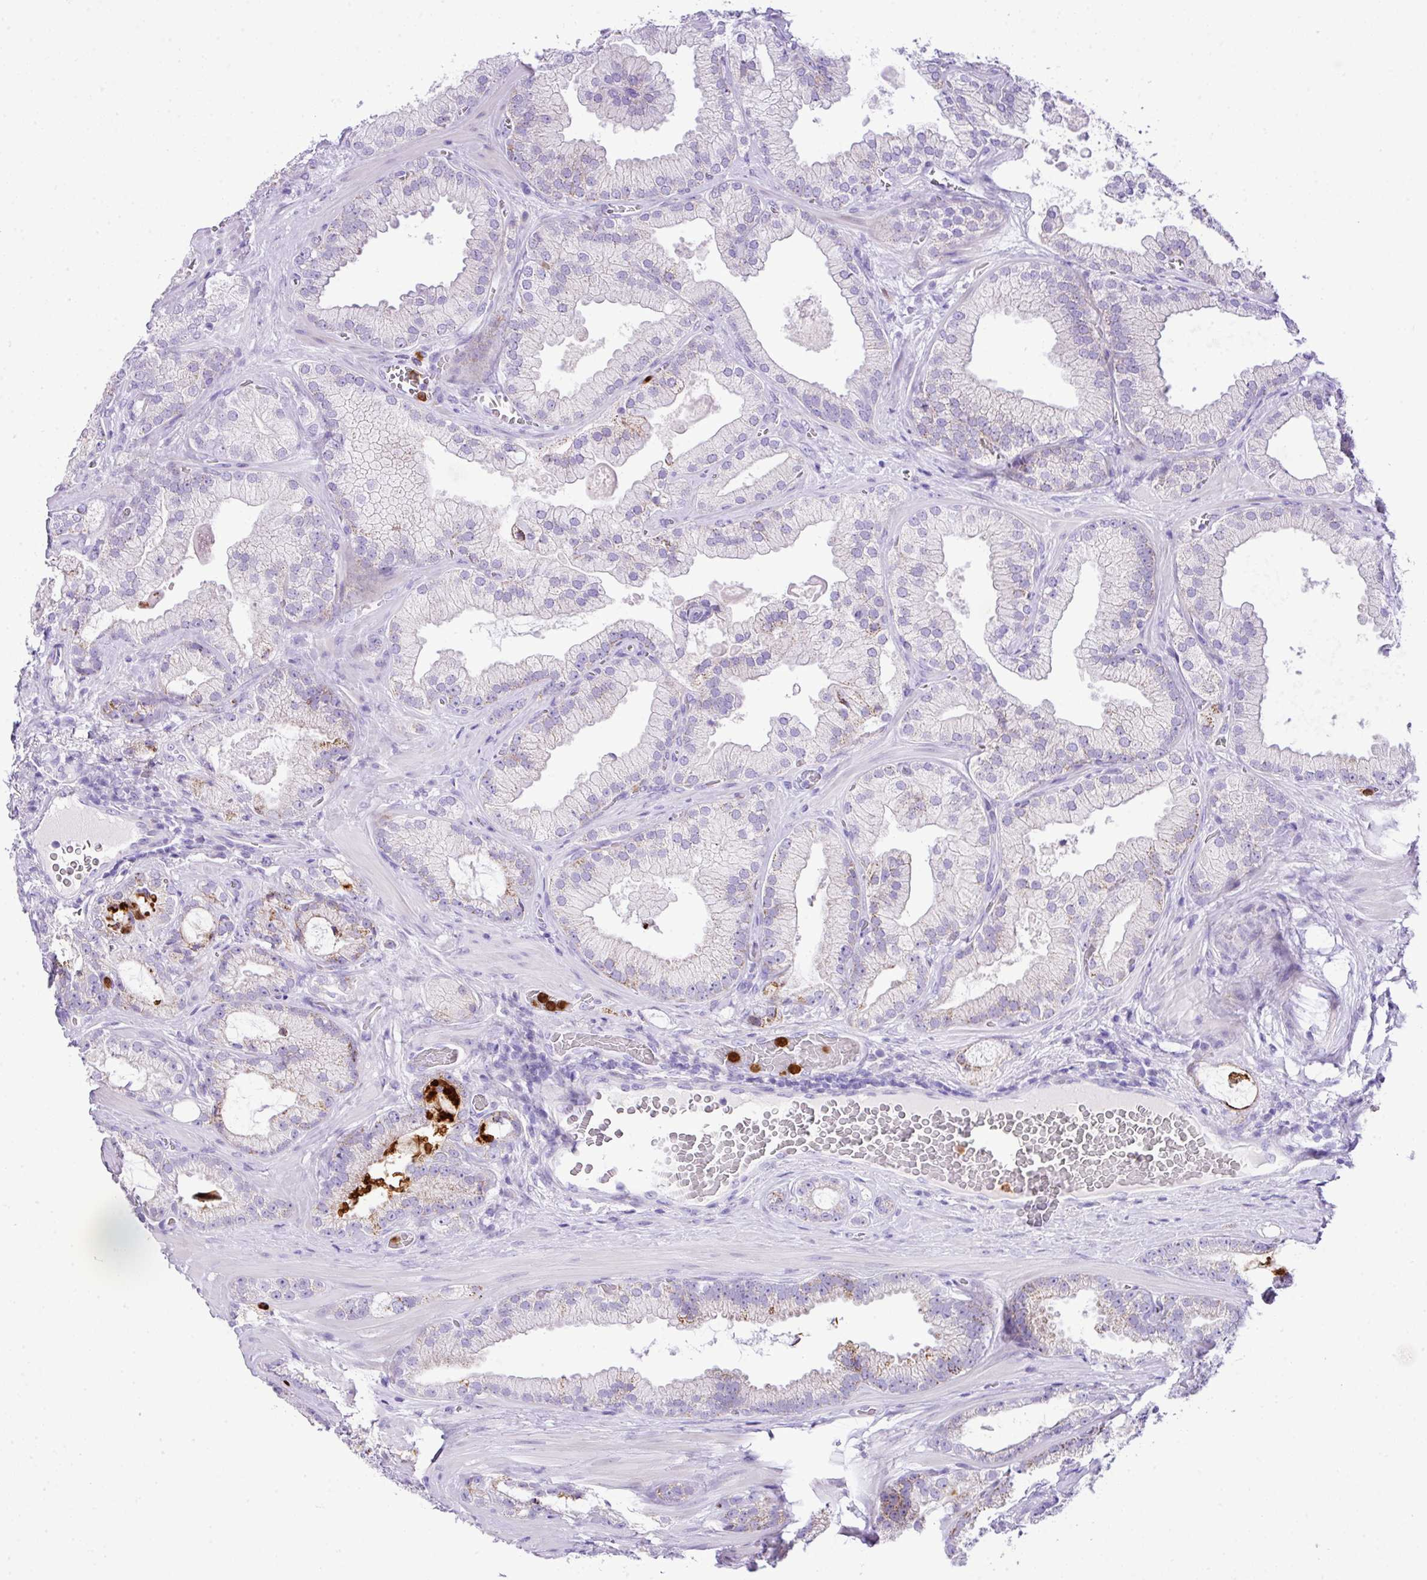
{"staining": {"intensity": "weak", "quantity": "<25%", "location": "cytoplasmic/membranous"}, "tissue": "prostate cancer", "cell_type": "Tumor cells", "image_type": "cancer", "snomed": [{"axis": "morphology", "description": "Adenocarcinoma, High grade"}, {"axis": "topography", "description": "Prostate"}], "caption": "The histopathology image reveals no significant expression in tumor cells of prostate cancer. (Stains: DAB (3,3'-diaminobenzidine) immunohistochemistry (IHC) with hematoxylin counter stain, Microscopy: brightfield microscopy at high magnification).", "gene": "RCAN2", "patient": {"sex": "male", "age": 68}}